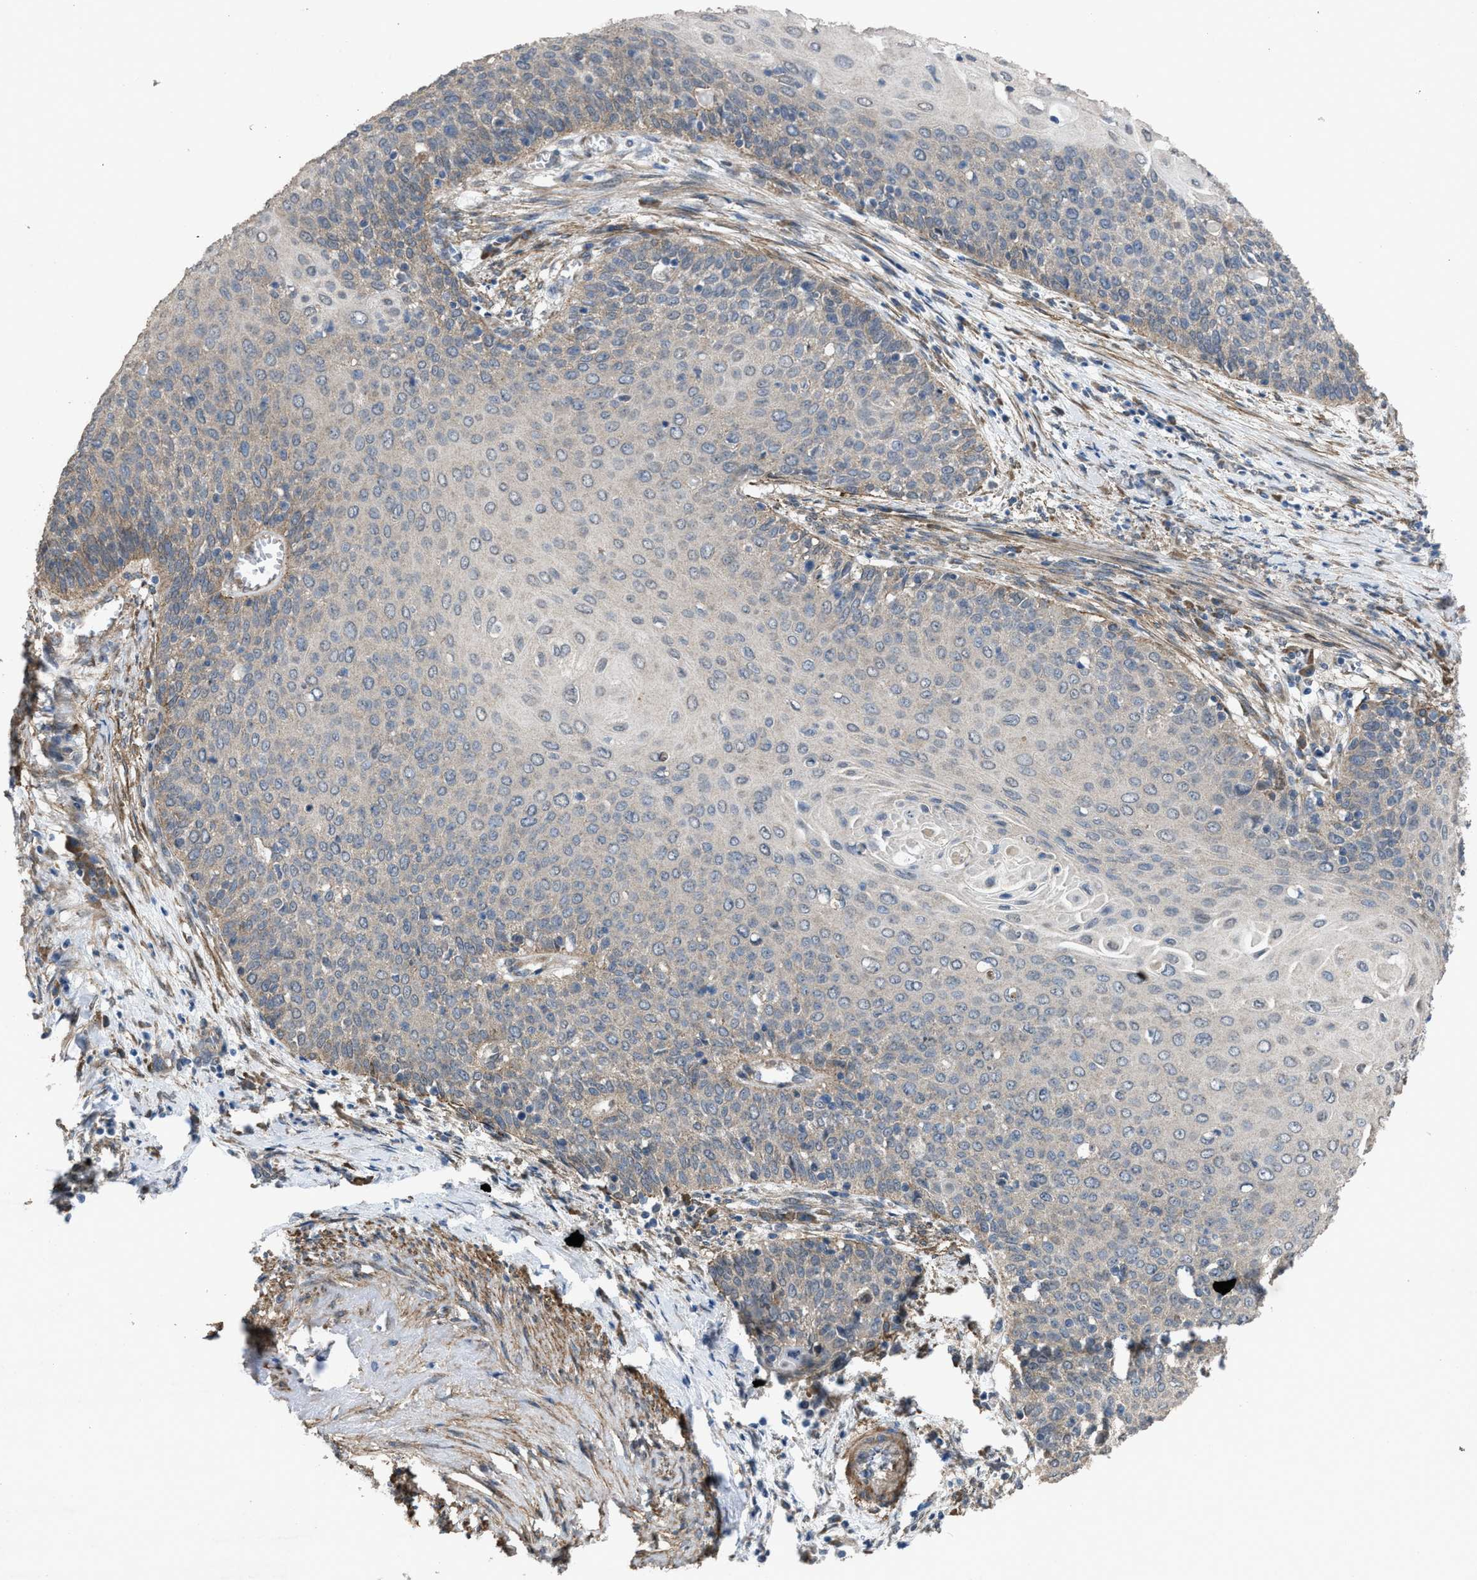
{"staining": {"intensity": "weak", "quantity": "<25%", "location": "cytoplasmic/membranous"}, "tissue": "cervical cancer", "cell_type": "Tumor cells", "image_type": "cancer", "snomed": [{"axis": "morphology", "description": "Squamous cell carcinoma, NOS"}, {"axis": "topography", "description": "Cervix"}], "caption": "There is no significant staining in tumor cells of cervical cancer (squamous cell carcinoma).", "gene": "ARL6", "patient": {"sex": "female", "age": 39}}